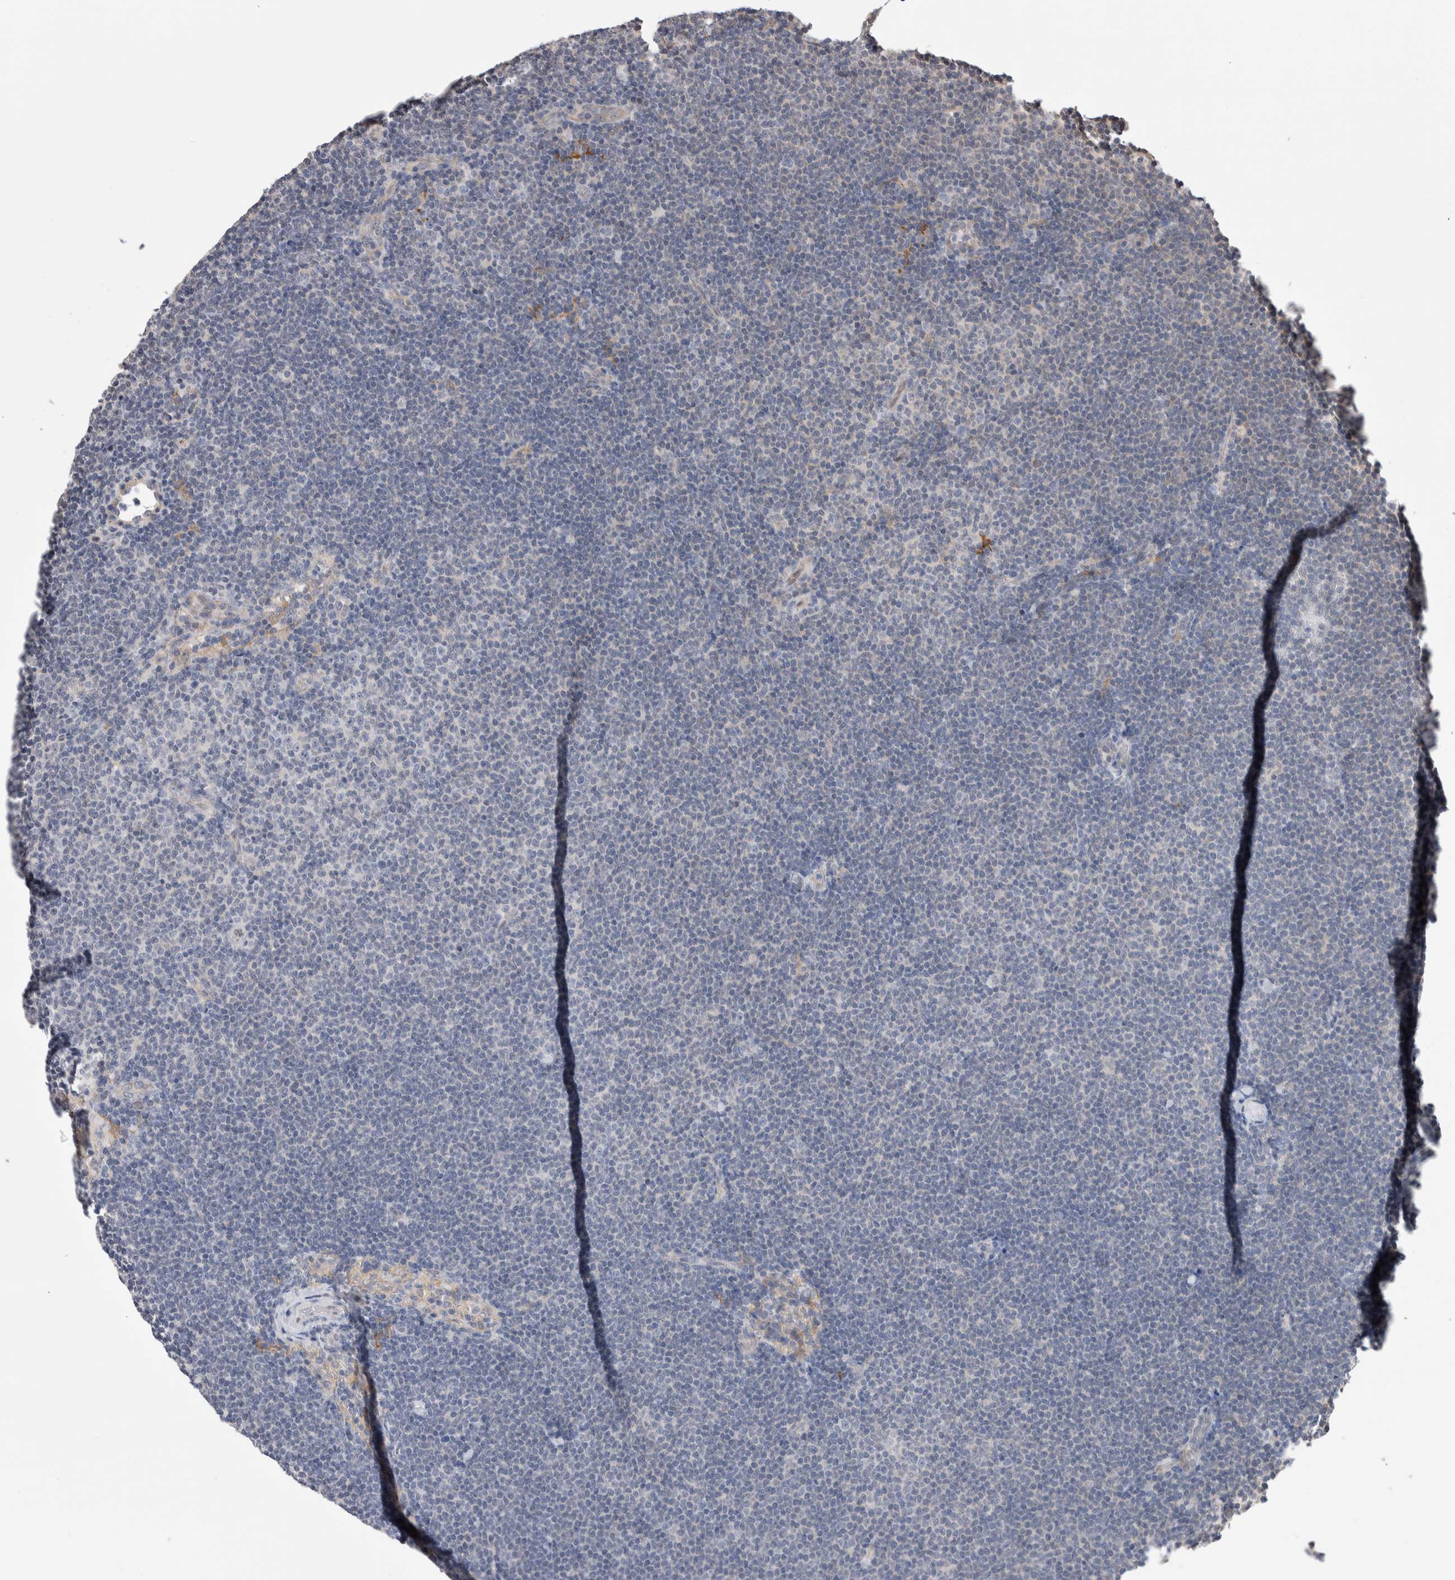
{"staining": {"intensity": "negative", "quantity": "none", "location": "none"}, "tissue": "lymphoma", "cell_type": "Tumor cells", "image_type": "cancer", "snomed": [{"axis": "morphology", "description": "Malignant lymphoma, non-Hodgkin's type, Low grade"}, {"axis": "topography", "description": "Lymph node"}], "caption": "This is a histopathology image of immunohistochemistry (IHC) staining of lymphoma, which shows no staining in tumor cells.", "gene": "ZBTB49", "patient": {"sex": "female", "age": 53}}